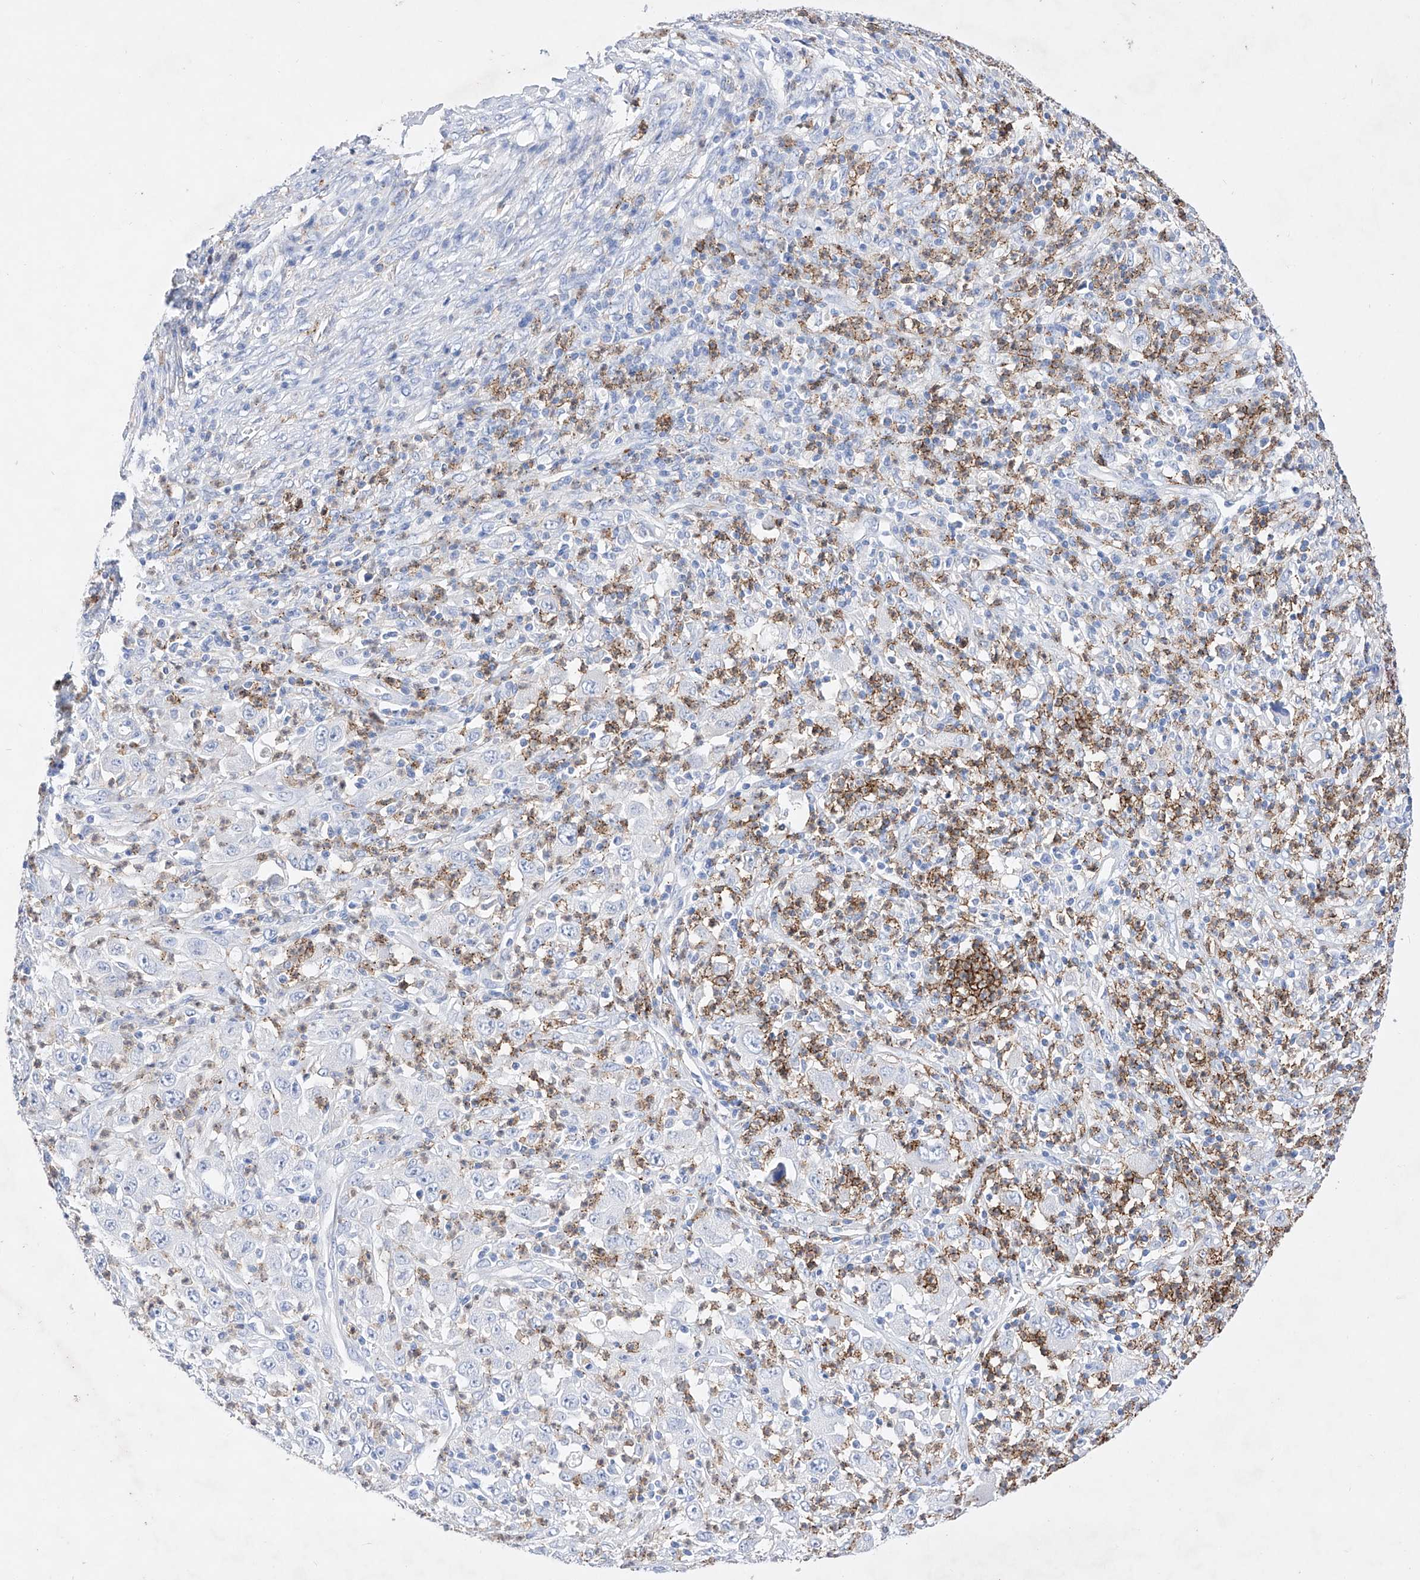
{"staining": {"intensity": "negative", "quantity": "none", "location": "none"}, "tissue": "melanoma", "cell_type": "Tumor cells", "image_type": "cancer", "snomed": [{"axis": "morphology", "description": "Malignant melanoma, Metastatic site"}, {"axis": "topography", "description": "Skin"}], "caption": "This photomicrograph is of malignant melanoma (metastatic site) stained with IHC to label a protein in brown with the nuclei are counter-stained blue. There is no staining in tumor cells.", "gene": "TM7SF2", "patient": {"sex": "female", "age": 56}}